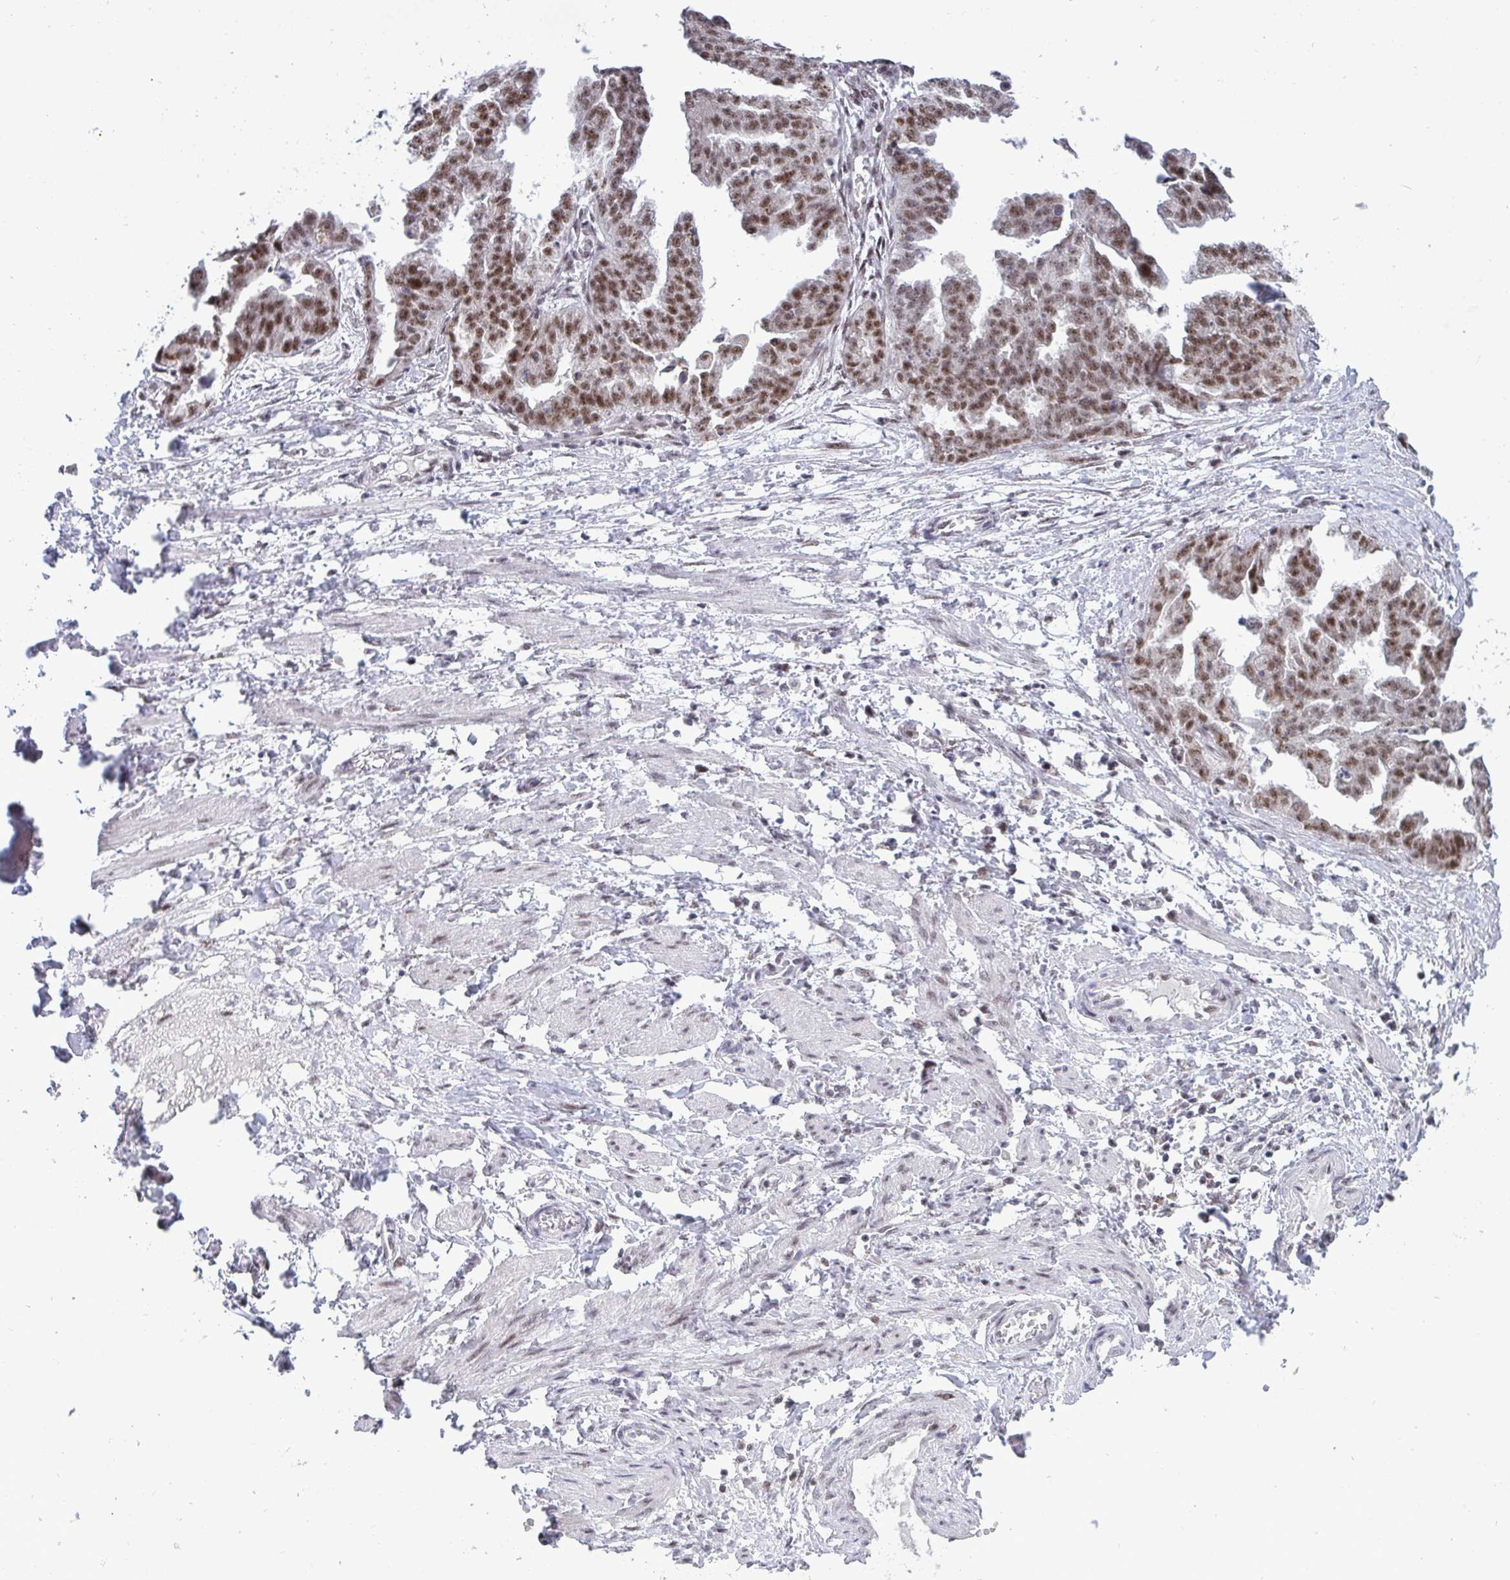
{"staining": {"intensity": "moderate", "quantity": ">75%", "location": "nuclear"}, "tissue": "ovarian cancer", "cell_type": "Tumor cells", "image_type": "cancer", "snomed": [{"axis": "morphology", "description": "Cystadenocarcinoma, serous, NOS"}, {"axis": "topography", "description": "Ovary"}], "caption": "Ovarian cancer stained with DAB IHC displays medium levels of moderate nuclear expression in approximately >75% of tumor cells.", "gene": "WBP11", "patient": {"sex": "female", "age": 58}}